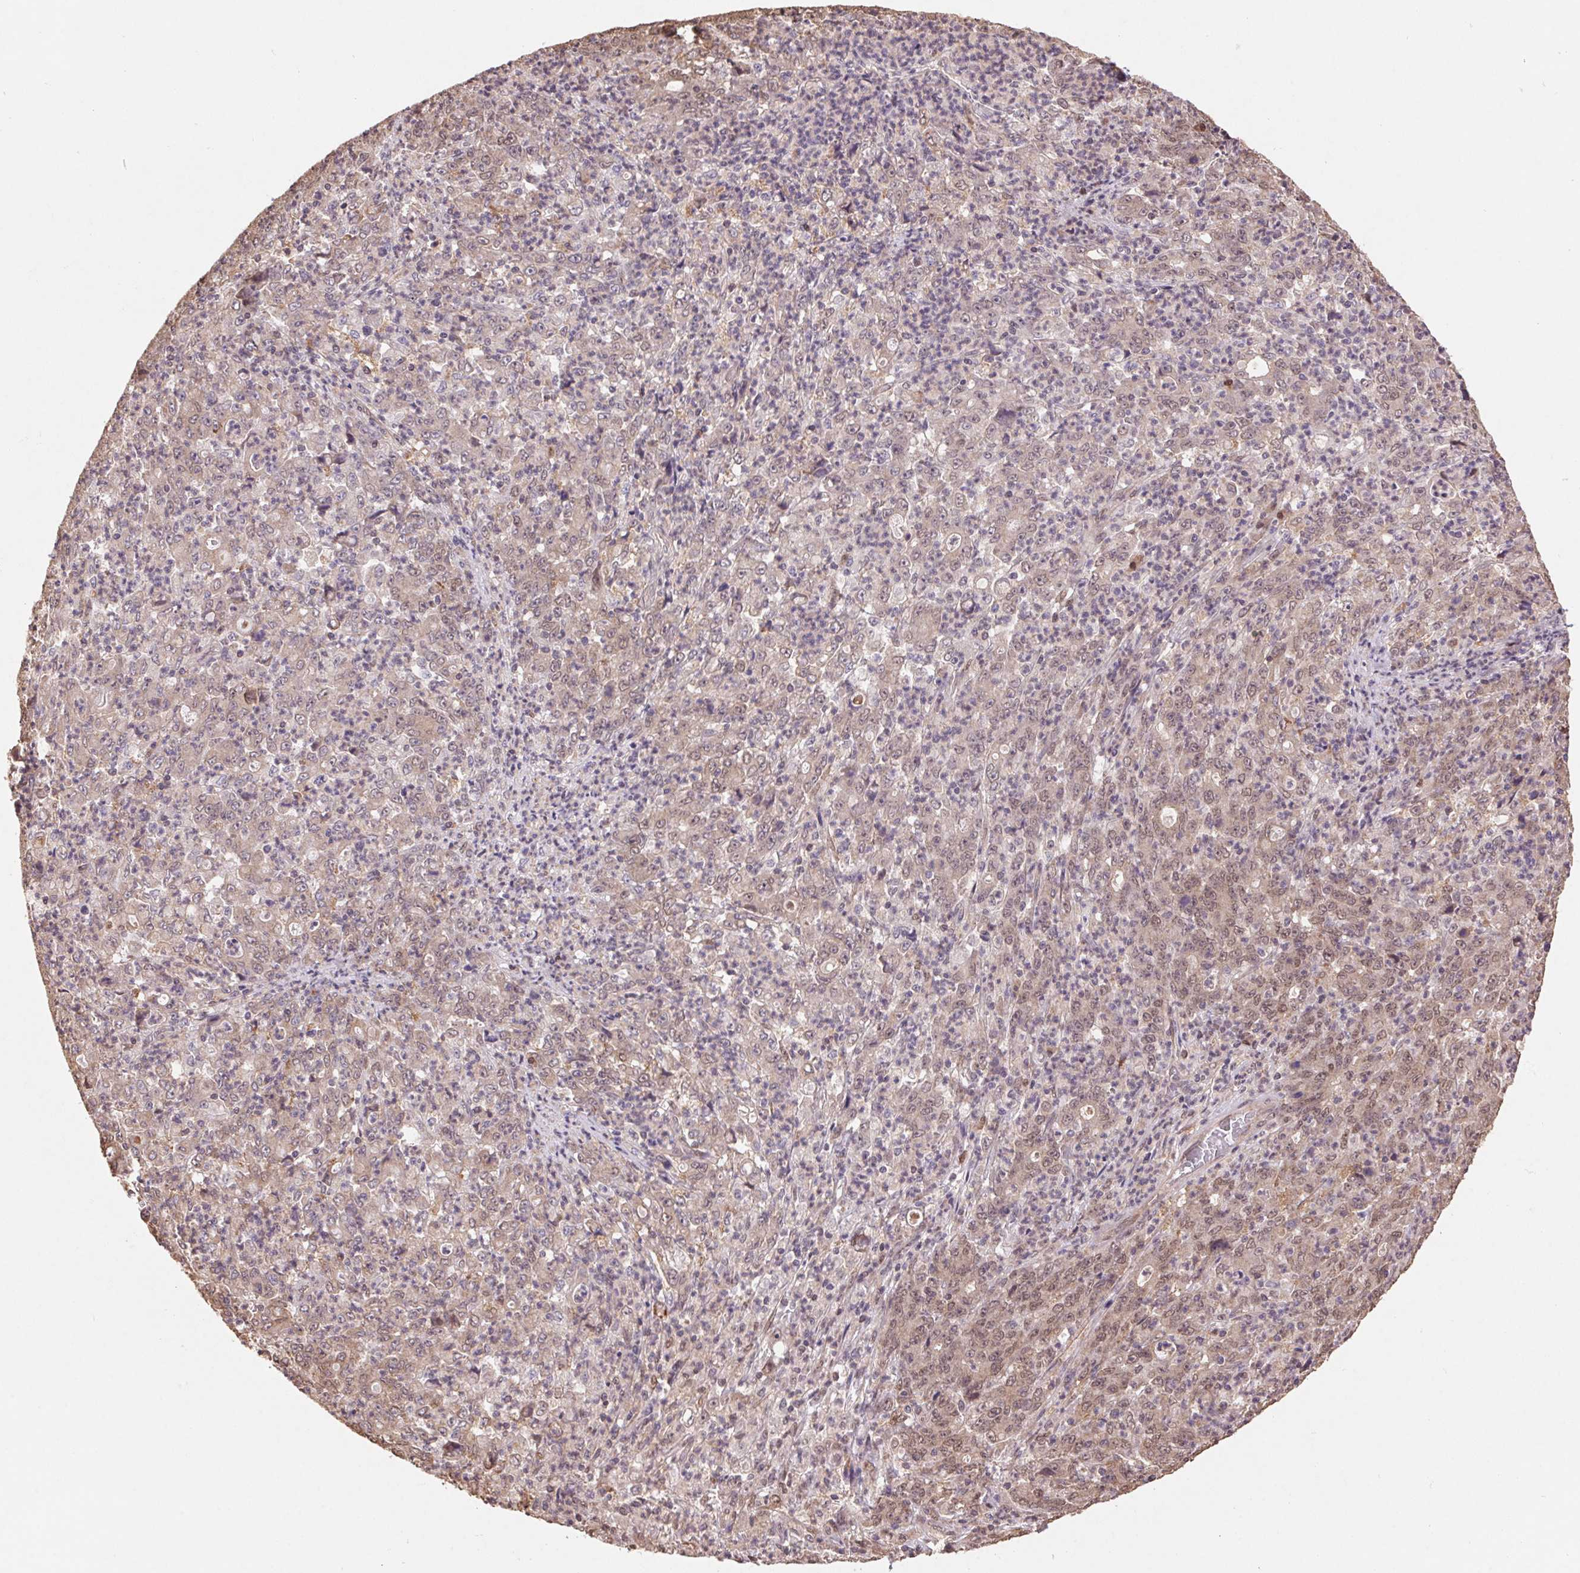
{"staining": {"intensity": "weak", "quantity": "25%-75%", "location": "cytoplasmic/membranous,nuclear"}, "tissue": "stomach cancer", "cell_type": "Tumor cells", "image_type": "cancer", "snomed": [{"axis": "morphology", "description": "Adenocarcinoma, NOS"}, {"axis": "topography", "description": "Stomach, lower"}], "caption": "About 25%-75% of tumor cells in adenocarcinoma (stomach) demonstrate weak cytoplasmic/membranous and nuclear protein expression as visualized by brown immunohistochemical staining.", "gene": "CUTA", "patient": {"sex": "female", "age": 71}}